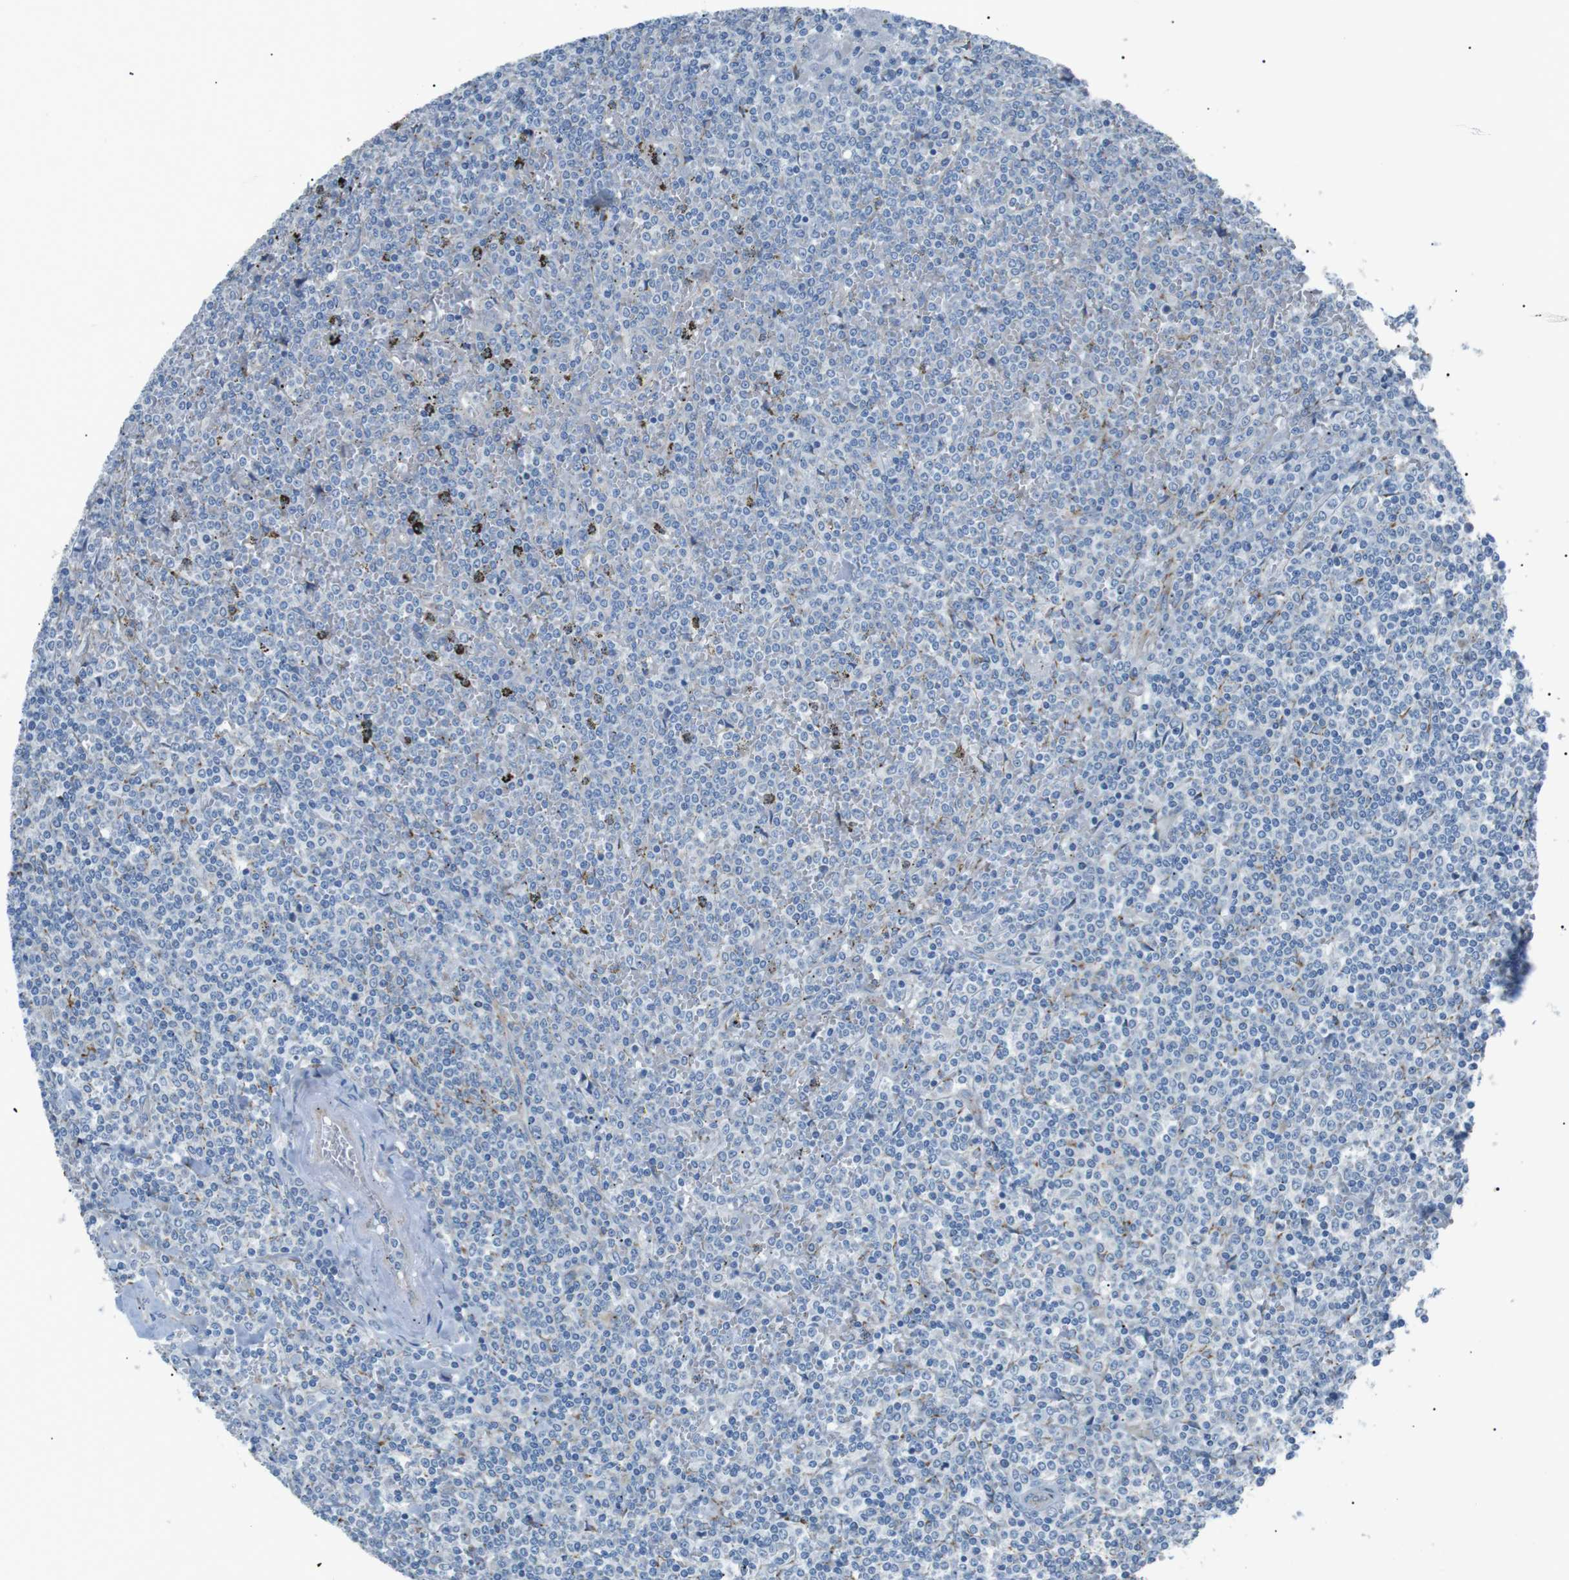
{"staining": {"intensity": "negative", "quantity": "none", "location": "none"}, "tissue": "lymphoma", "cell_type": "Tumor cells", "image_type": "cancer", "snomed": [{"axis": "morphology", "description": "Malignant lymphoma, non-Hodgkin's type, Low grade"}, {"axis": "topography", "description": "Spleen"}], "caption": "This is a histopathology image of immunohistochemistry (IHC) staining of lymphoma, which shows no expression in tumor cells. The staining was performed using DAB (3,3'-diaminobenzidine) to visualize the protein expression in brown, while the nuclei were stained in blue with hematoxylin (Magnification: 20x).", "gene": "MTARC2", "patient": {"sex": "female", "age": 19}}